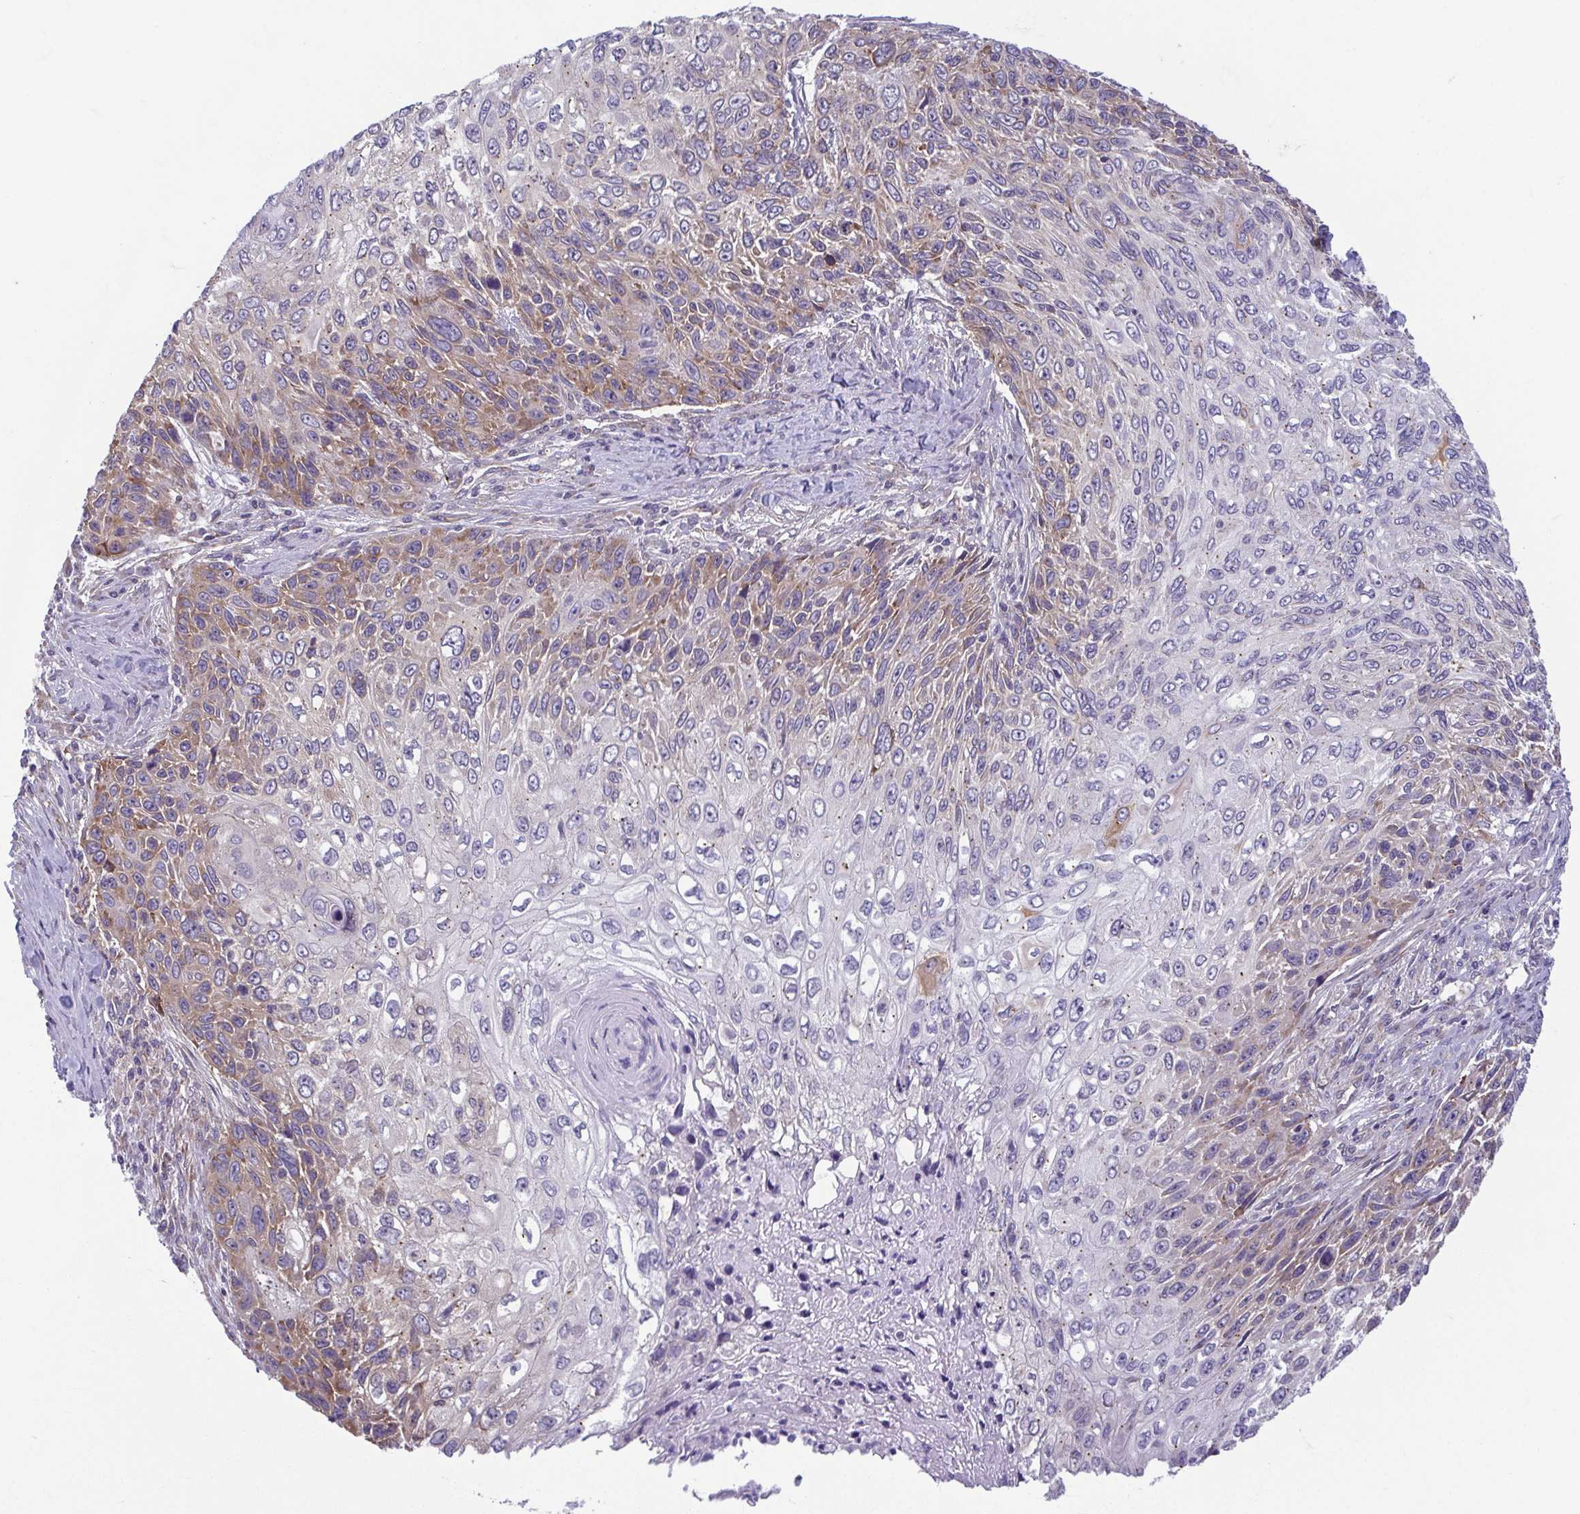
{"staining": {"intensity": "weak", "quantity": "25%-75%", "location": "cytoplasmic/membranous"}, "tissue": "skin cancer", "cell_type": "Tumor cells", "image_type": "cancer", "snomed": [{"axis": "morphology", "description": "Squamous cell carcinoma, NOS"}, {"axis": "topography", "description": "Skin"}], "caption": "The photomicrograph reveals staining of skin cancer, revealing weak cytoplasmic/membranous protein positivity (brown color) within tumor cells.", "gene": "TMEM108", "patient": {"sex": "male", "age": 92}}